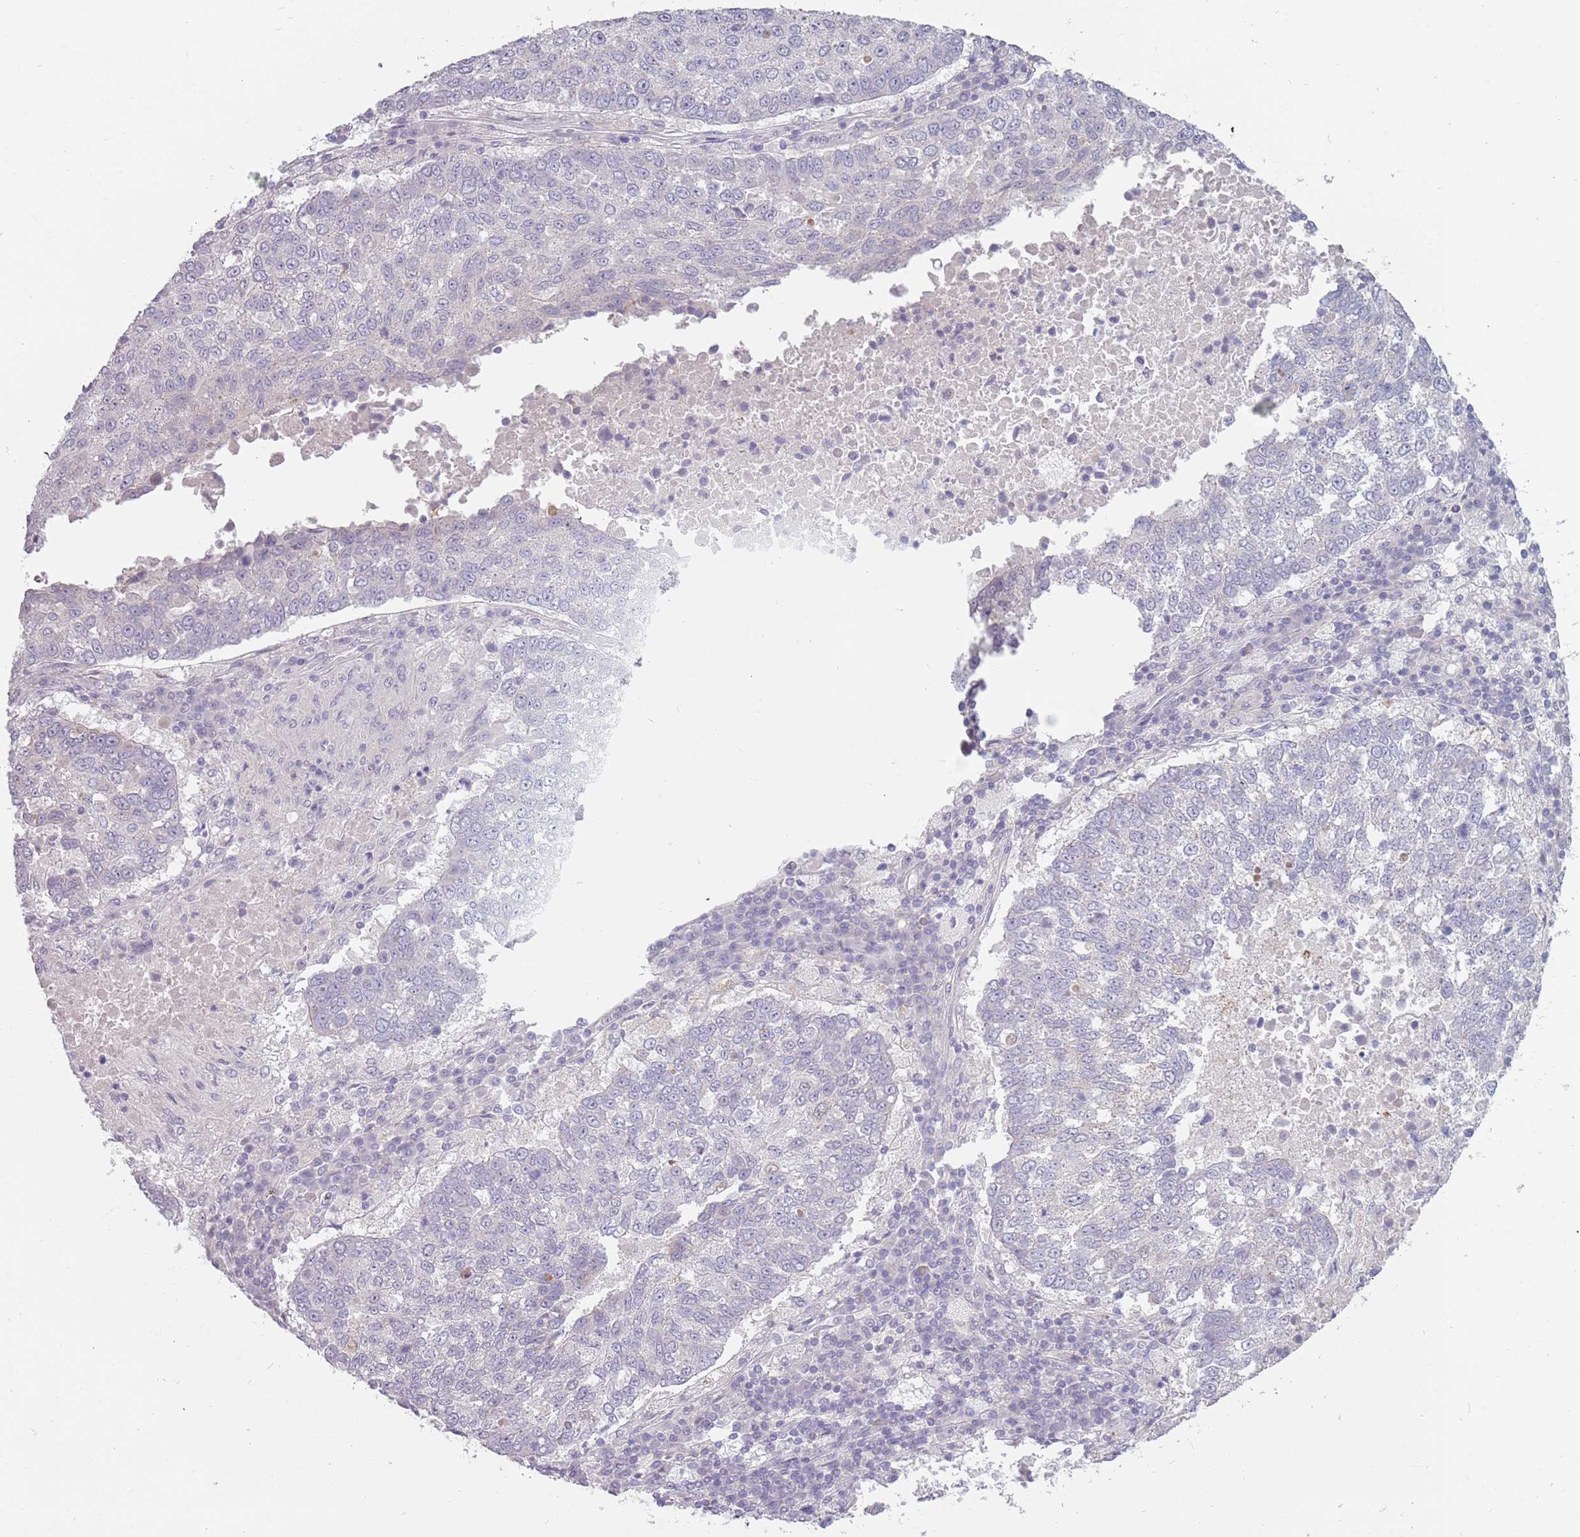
{"staining": {"intensity": "negative", "quantity": "none", "location": "none"}, "tissue": "lung cancer", "cell_type": "Tumor cells", "image_type": "cancer", "snomed": [{"axis": "morphology", "description": "Squamous cell carcinoma, NOS"}, {"axis": "topography", "description": "Lung"}], "caption": "Squamous cell carcinoma (lung) was stained to show a protein in brown. There is no significant staining in tumor cells.", "gene": "DDX4", "patient": {"sex": "male", "age": 73}}